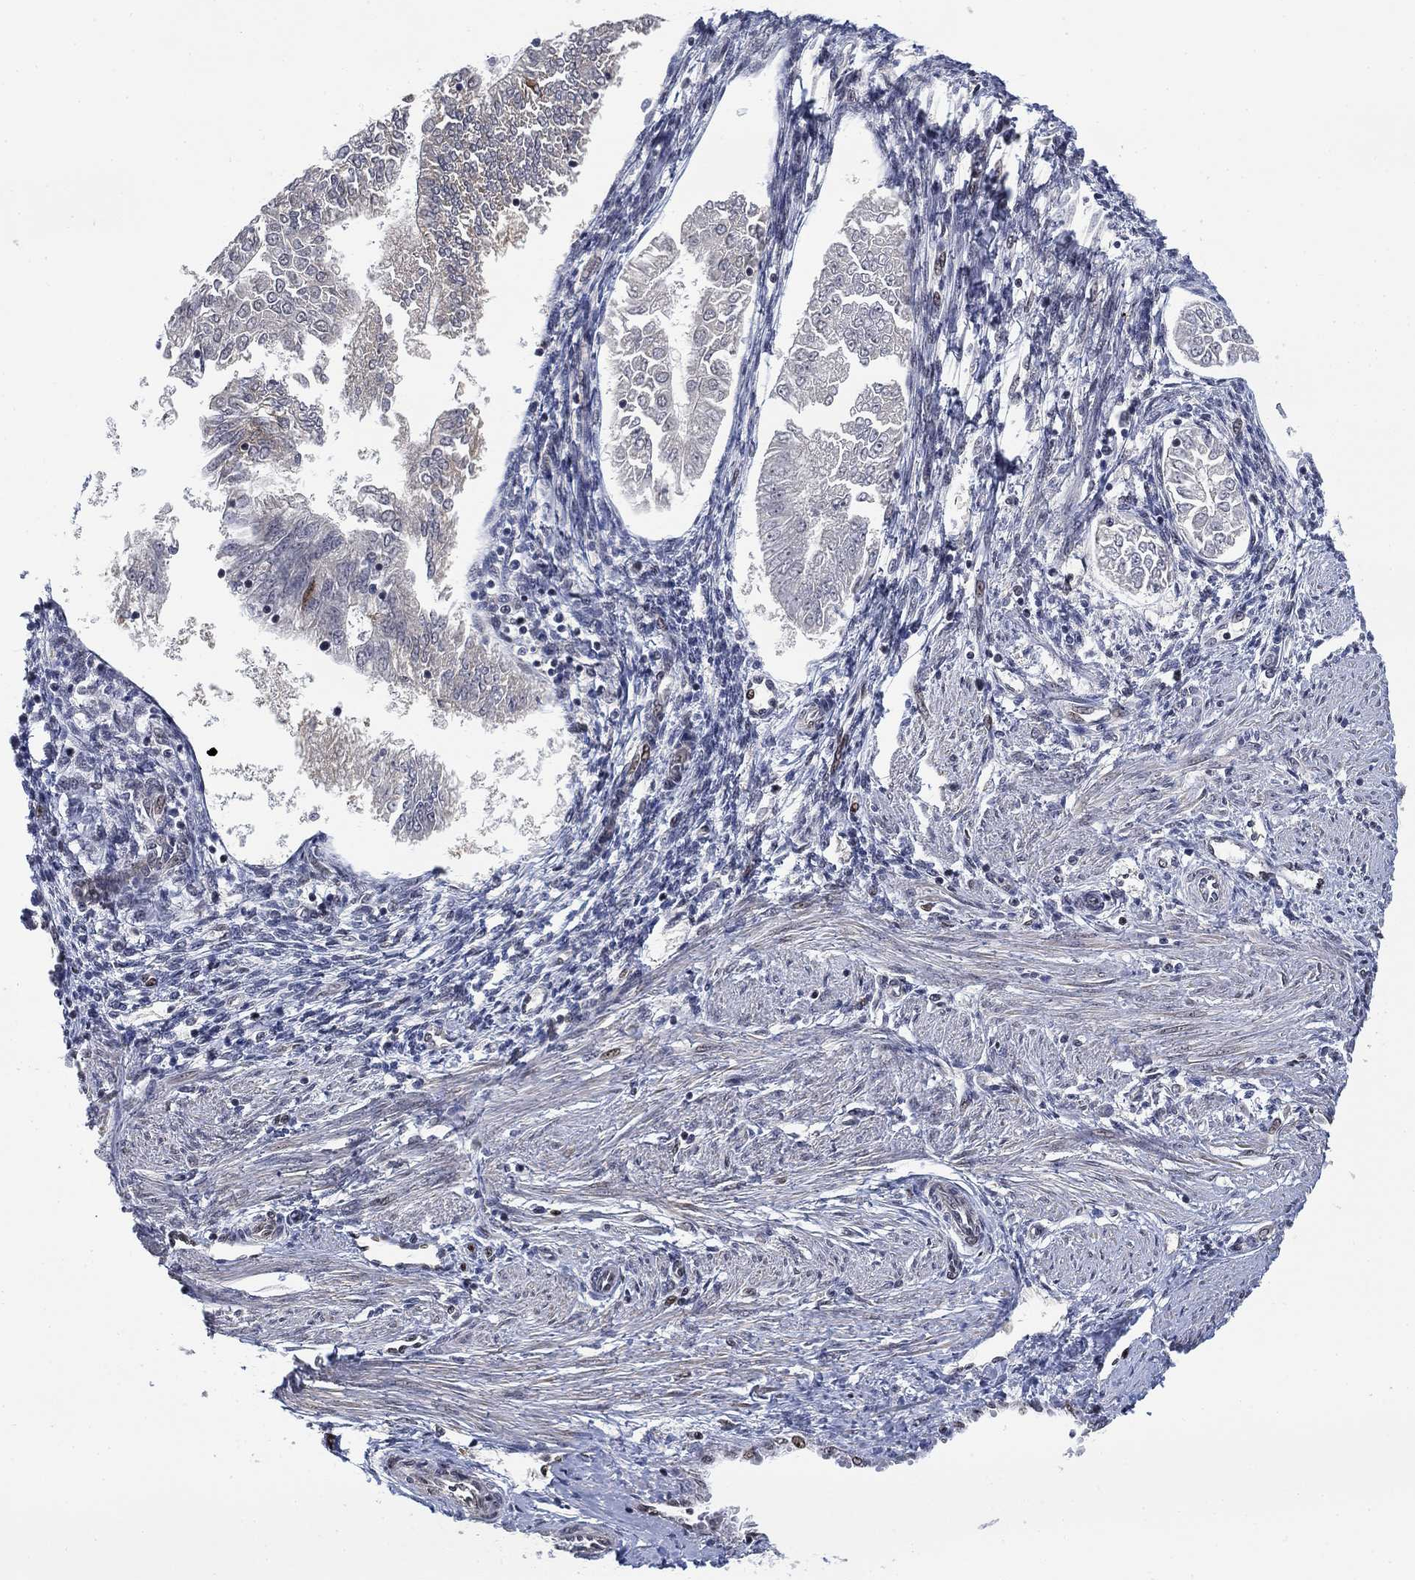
{"staining": {"intensity": "negative", "quantity": "none", "location": "none"}, "tissue": "endometrial cancer", "cell_type": "Tumor cells", "image_type": "cancer", "snomed": [{"axis": "morphology", "description": "Adenocarcinoma, NOS"}, {"axis": "topography", "description": "Endometrium"}], "caption": "Protein analysis of endometrial adenocarcinoma reveals no significant positivity in tumor cells.", "gene": "ZSCAN30", "patient": {"sex": "female", "age": 53}}